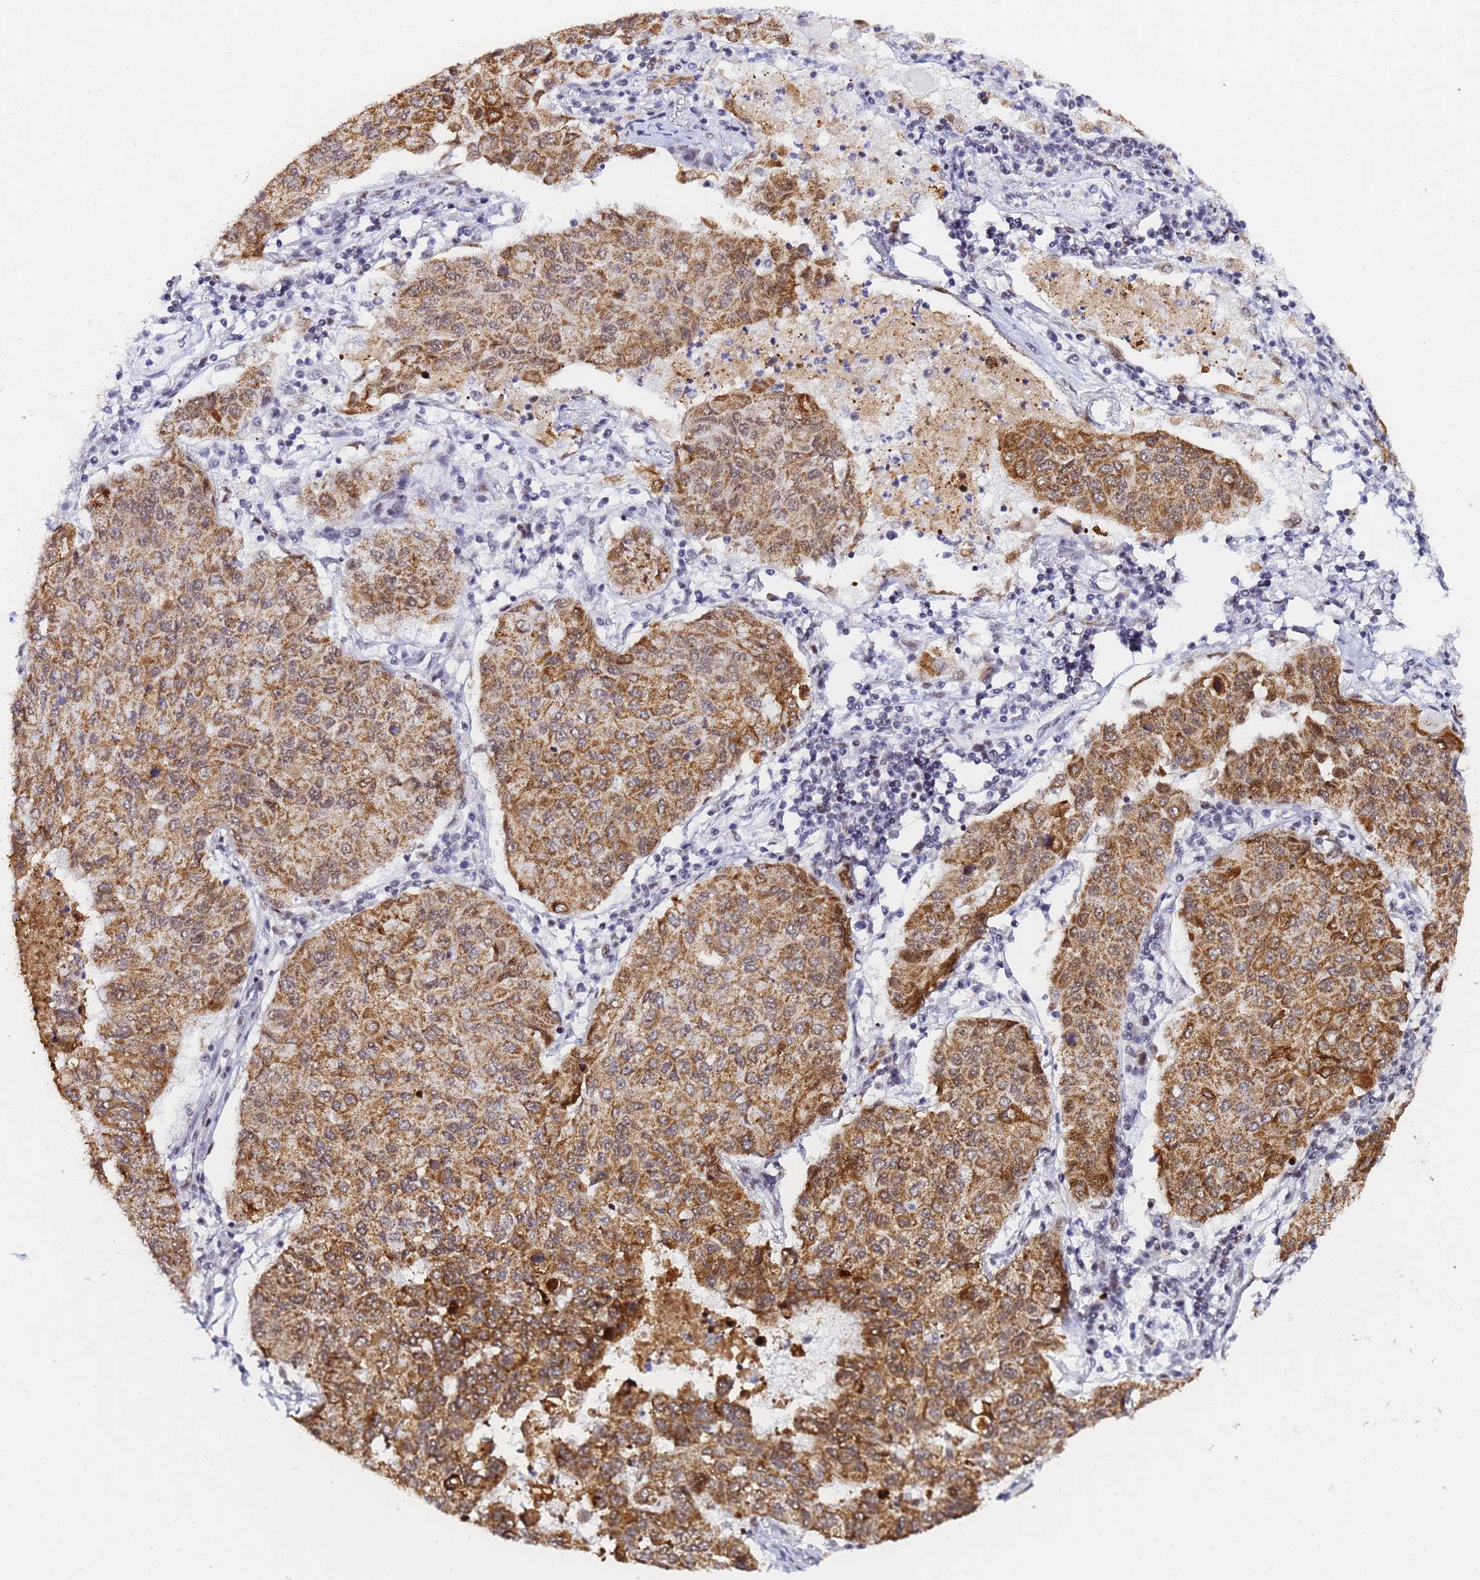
{"staining": {"intensity": "moderate", "quantity": ">75%", "location": "cytoplasmic/membranous"}, "tissue": "lung cancer", "cell_type": "Tumor cells", "image_type": "cancer", "snomed": [{"axis": "morphology", "description": "Squamous cell carcinoma, NOS"}, {"axis": "topography", "description": "Lung"}], "caption": "A medium amount of moderate cytoplasmic/membranous staining is present in about >75% of tumor cells in lung cancer tissue. (IHC, brightfield microscopy, high magnification).", "gene": "CKMT1A", "patient": {"sex": "male", "age": 74}}